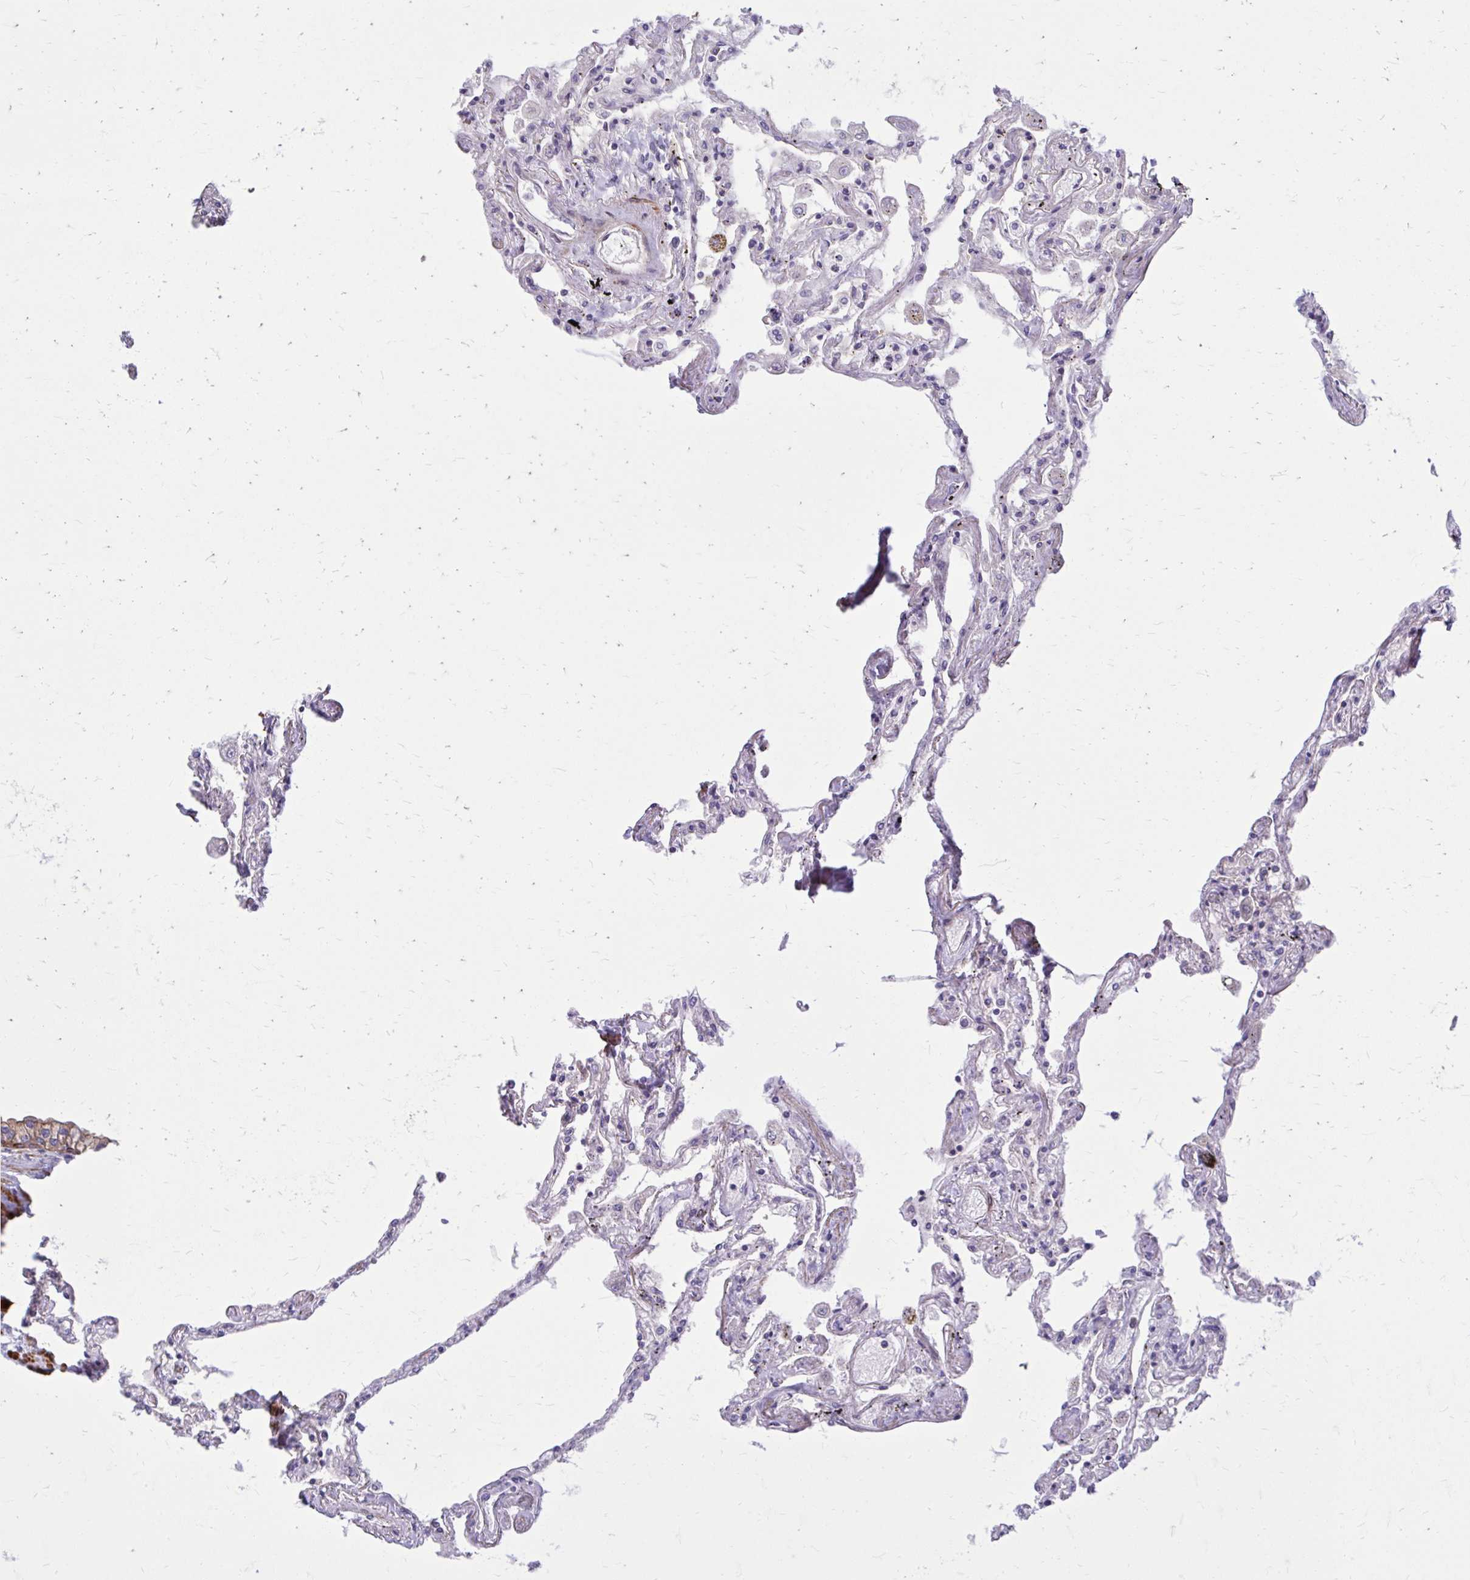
{"staining": {"intensity": "strong", "quantity": "<25%", "location": "cytoplasmic/membranous"}, "tissue": "lung", "cell_type": "Alveolar cells", "image_type": "normal", "snomed": [{"axis": "morphology", "description": "Normal tissue, NOS"}, {"axis": "morphology", "description": "Adenocarcinoma, NOS"}, {"axis": "topography", "description": "Cartilage tissue"}, {"axis": "topography", "description": "Lung"}], "caption": "Lung stained with immunohistochemistry shows strong cytoplasmic/membranous expression in about <25% of alveolar cells.", "gene": "FAP", "patient": {"sex": "female", "age": 67}}